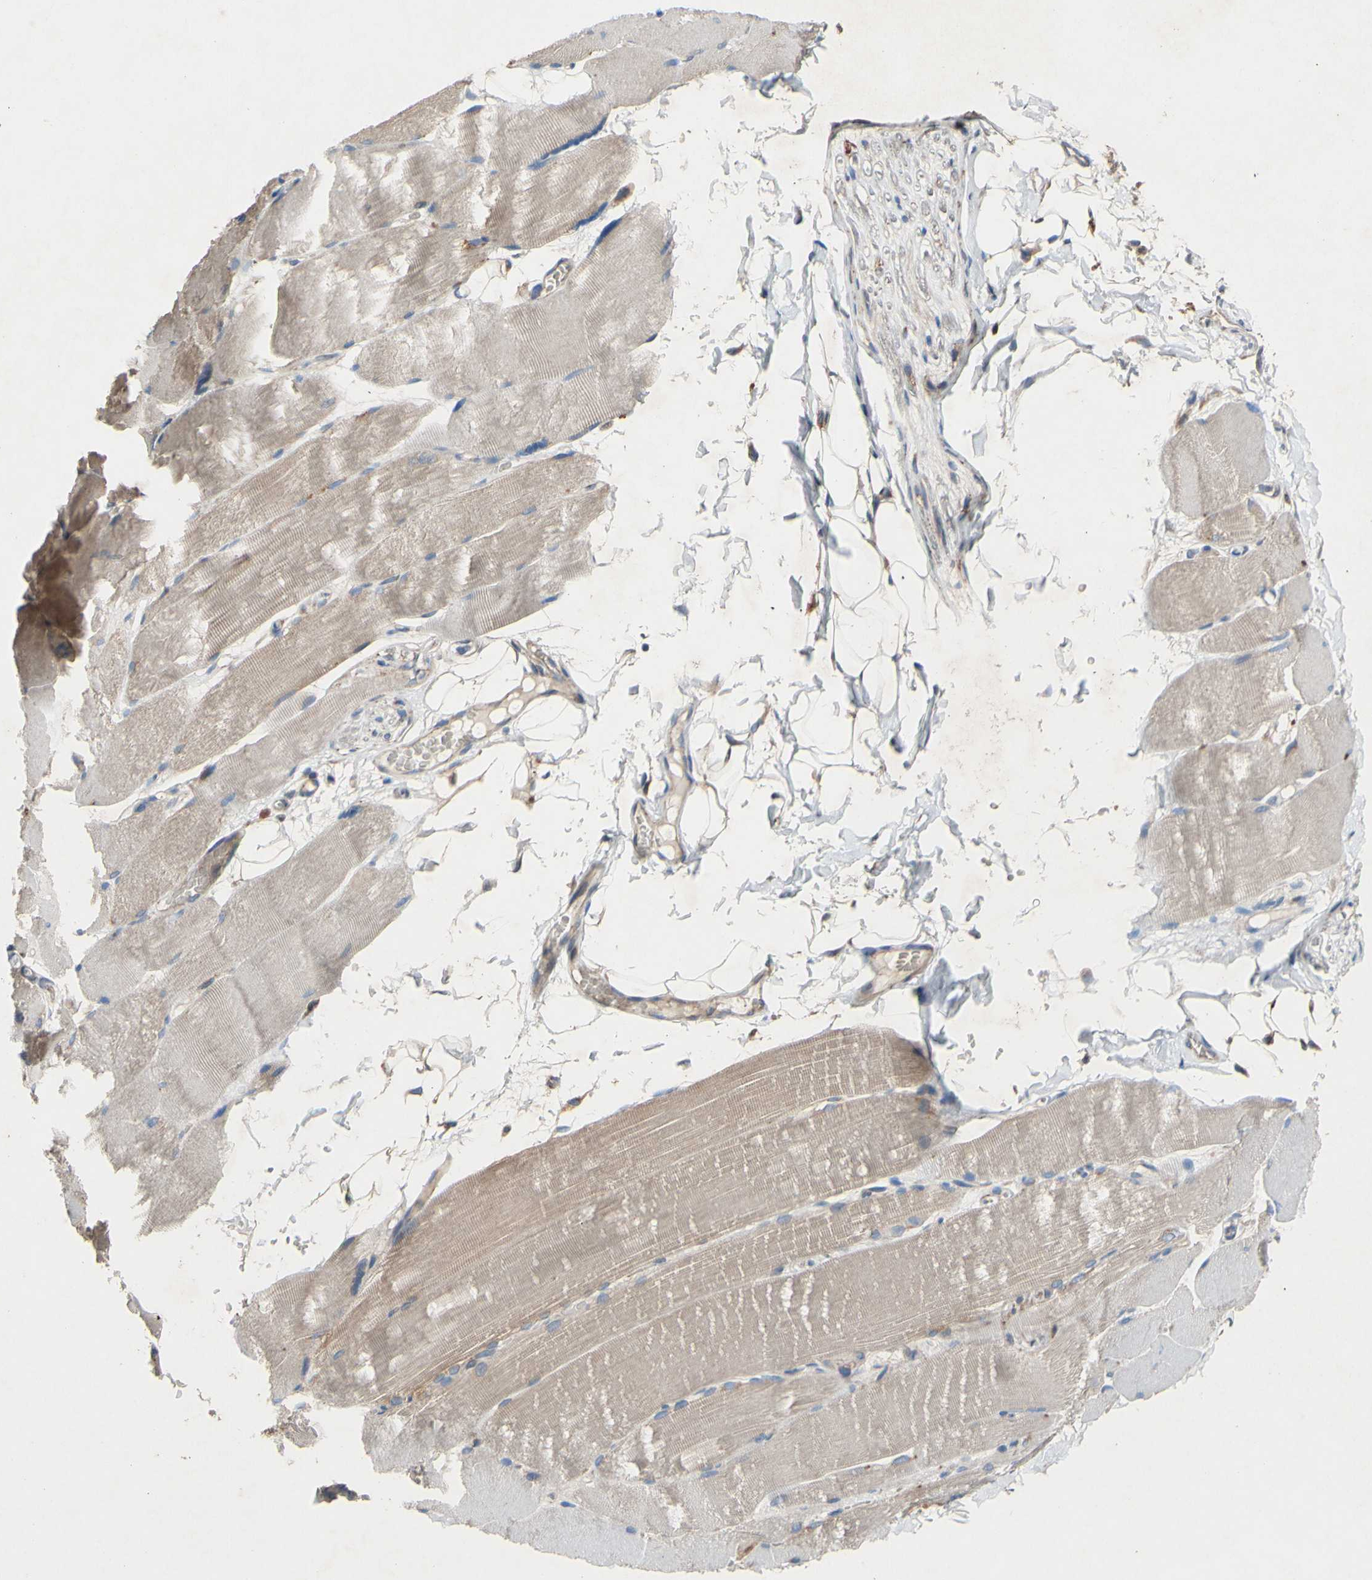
{"staining": {"intensity": "moderate", "quantity": ">75%", "location": "cytoplasmic/membranous"}, "tissue": "skeletal muscle", "cell_type": "Myocytes", "image_type": "normal", "snomed": [{"axis": "morphology", "description": "Normal tissue, NOS"}, {"axis": "topography", "description": "Skin"}, {"axis": "topography", "description": "Skeletal muscle"}], "caption": "Immunohistochemistry photomicrograph of normal skeletal muscle: skeletal muscle stained using IHC exhibits medium levels of moderate protein expression localized specifically in the cytoplasmic/membranous of myocytes, appearing as a cytoplasmic/membranous brown color.", "gene": "PDGFB", "patient": {"sex": "male", "age": 83}}